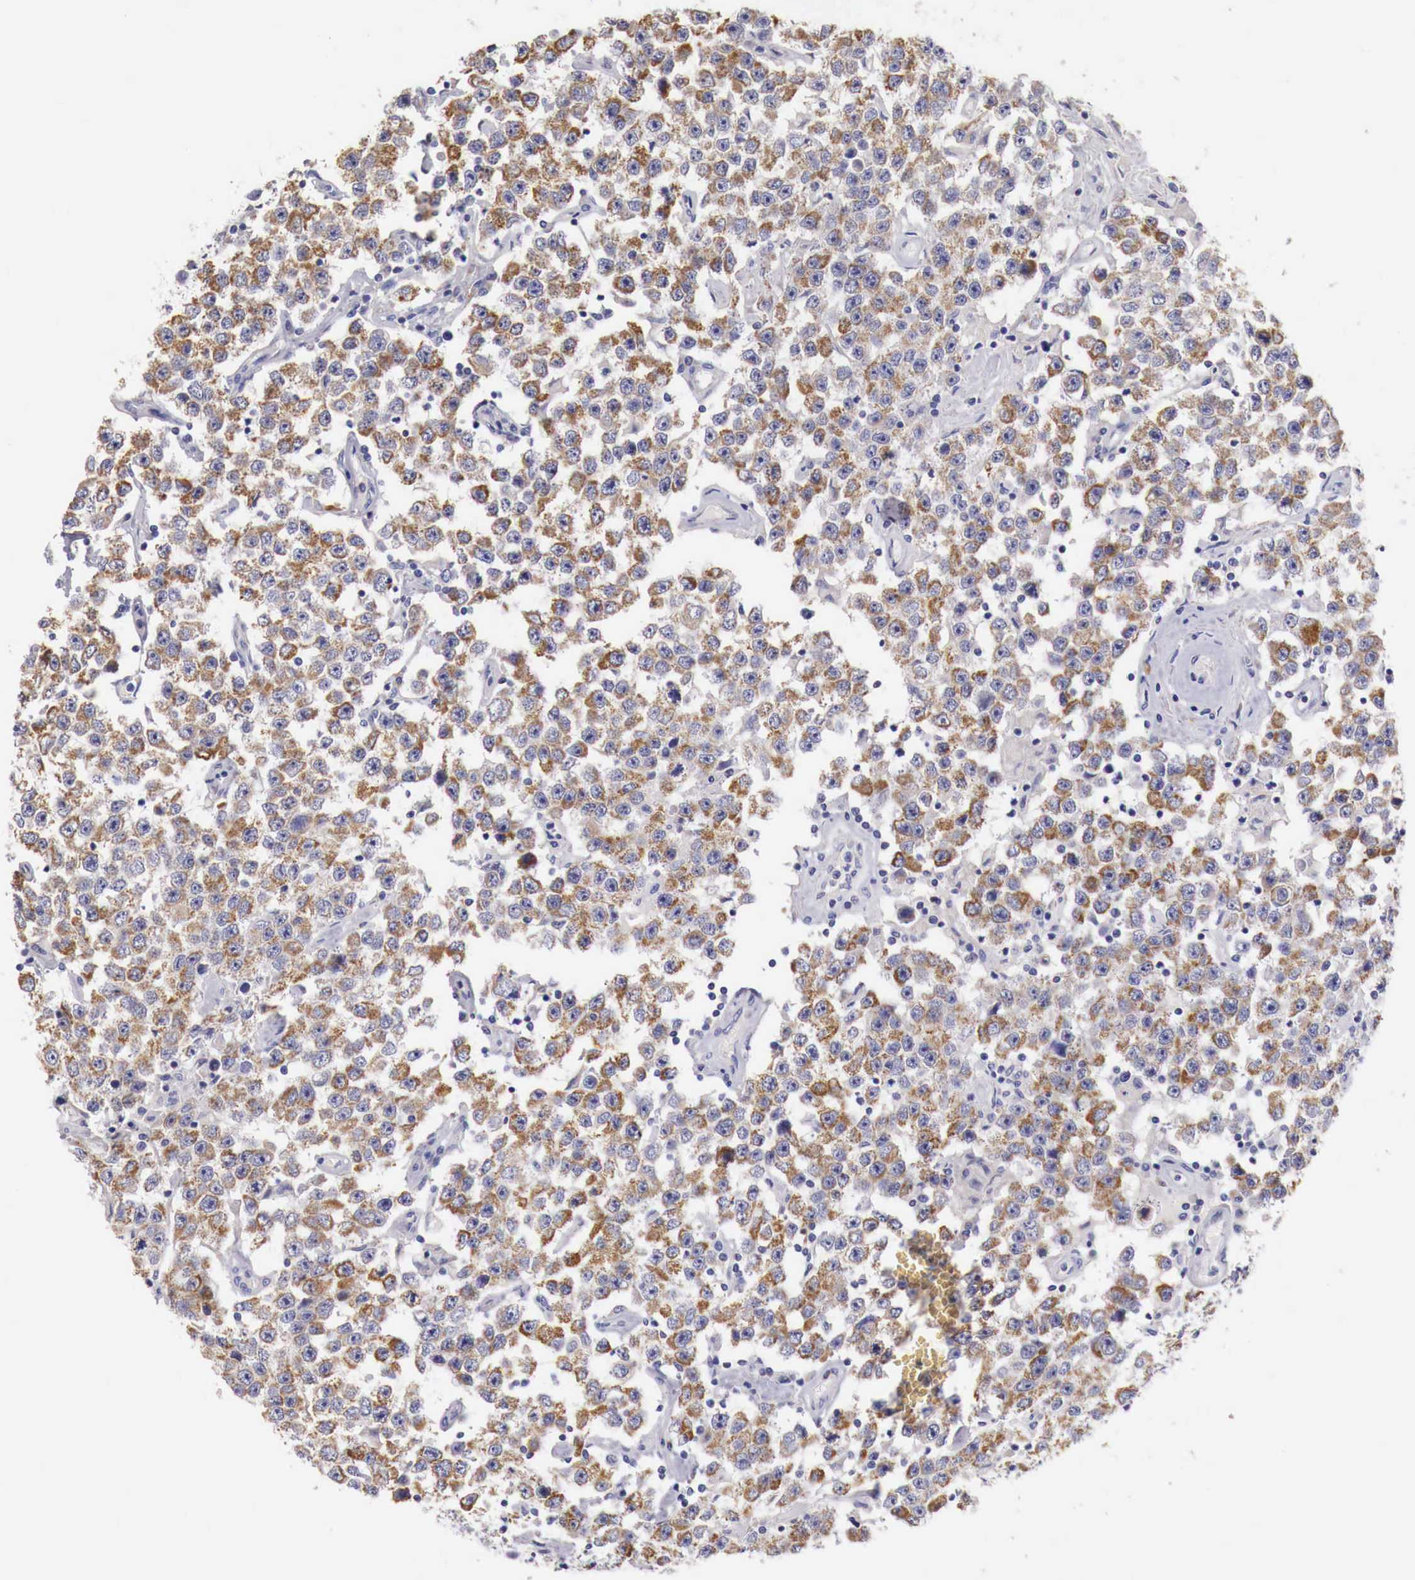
{"staining": {"intensity": "moderate", "quantity": ">75%", "location": "cytoplasmic/membranous"}, "tissue": "testis cancer", "cell_type": "Tumor cells", "image_type": "cancer", "snomed": [{"axis": "morphology", "description": "Seminoma, NOS"}, {"axis": "topography", "description": "Testis"}], "caption": "There is medium levels of moderate cytoplasmic/membranous positivity in tumor cells of testis cancer, as demonstrated by immunohistochemical staining (brown color).", "gene": "NREP", "patient": {"sex": "male", "age": 52}}